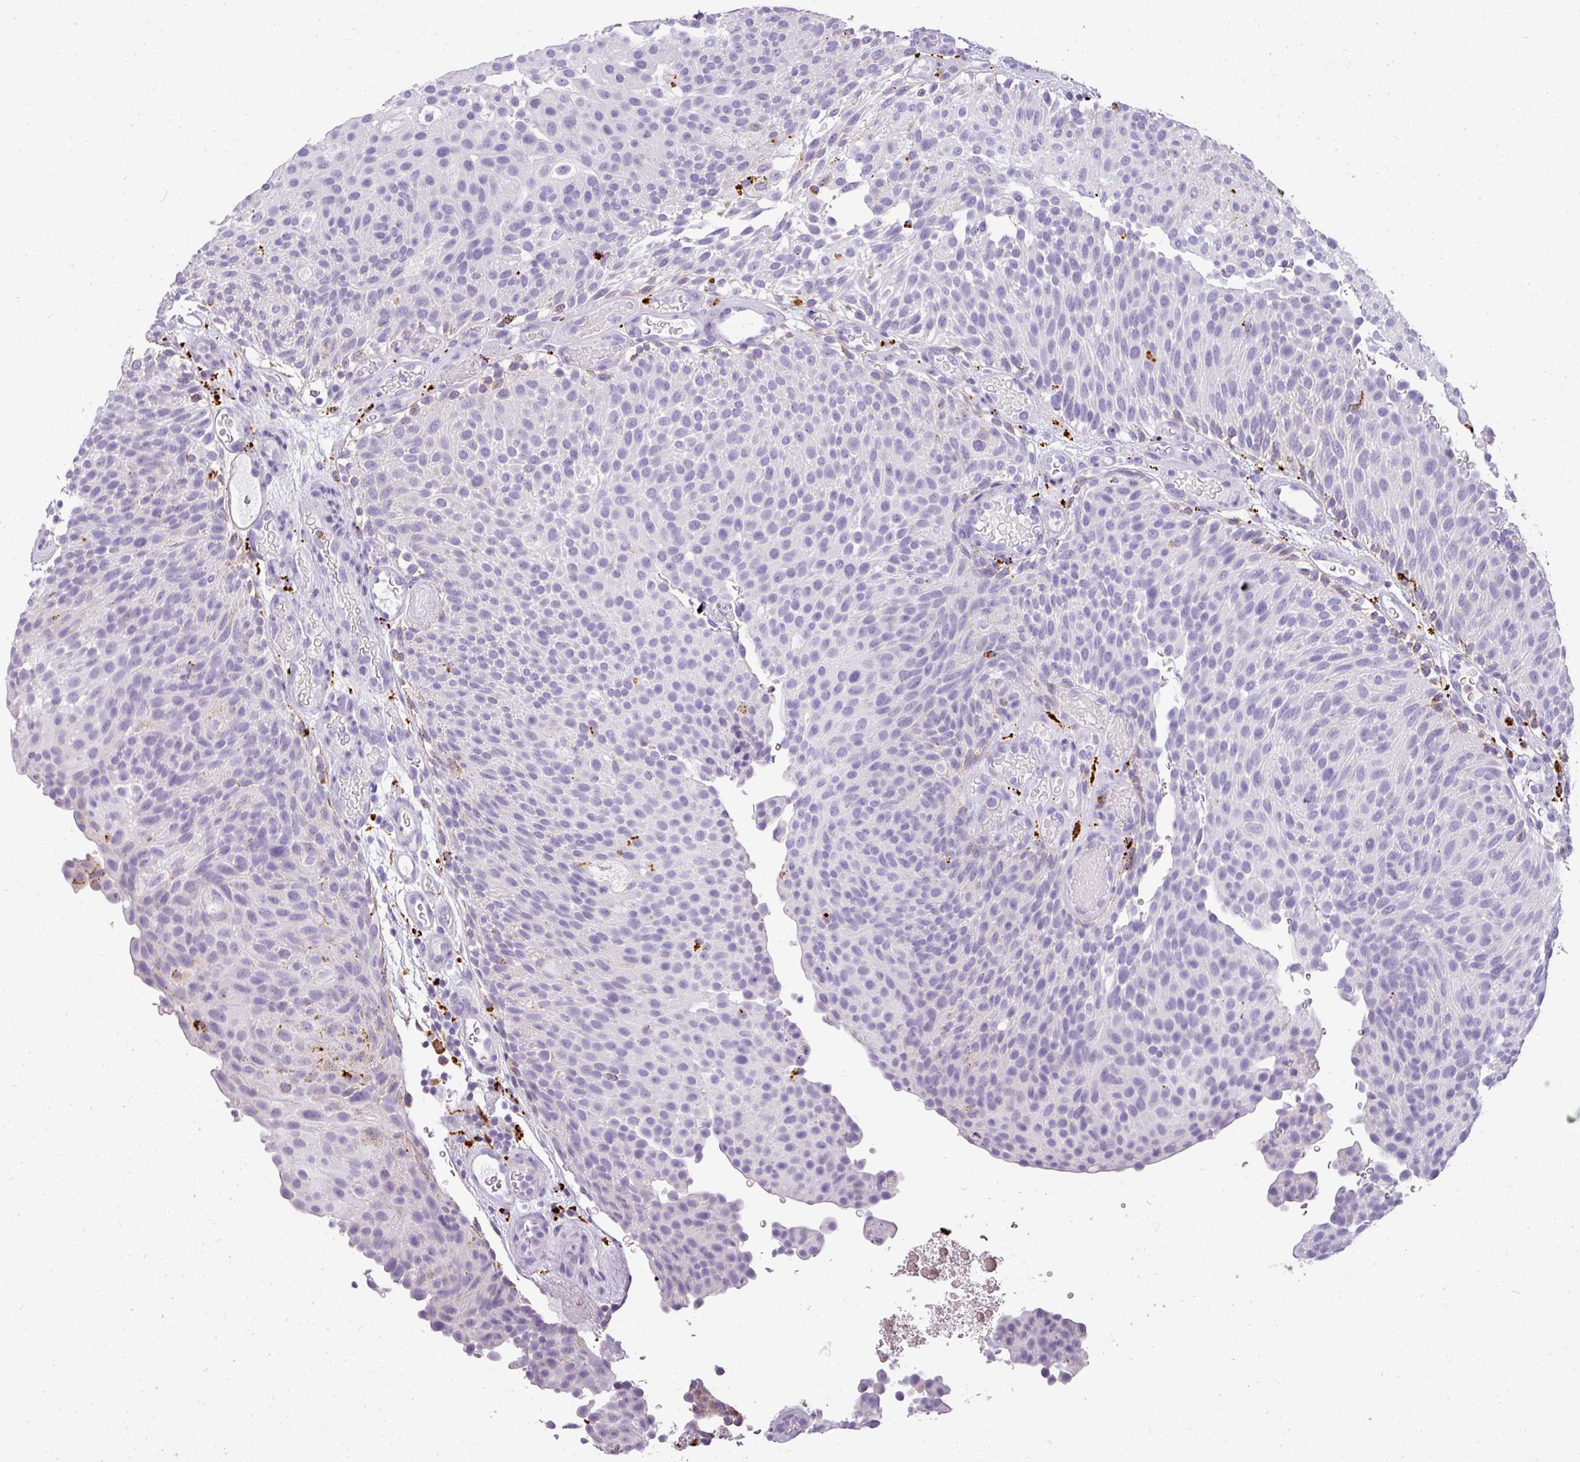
{"staining": {"intensity": "negative", "quantity": "none", "location": "none"}, "tissue": "urothelial cancer", "cell_type": "Tumor cells", "image_type": "cancer", "snomed": [{"axis": "morphology", "description": "Urothelial carcinoma, Low grade"}, {"axis": "topography", "description": "Urinary bladder"}], "caption": "Immunohistochemistry of human urothelial carcinoma (low-grade) displays no positivity in tumor cells.", "gene": "MMACHC", "patient": {"sex": "male", "age": 78}}